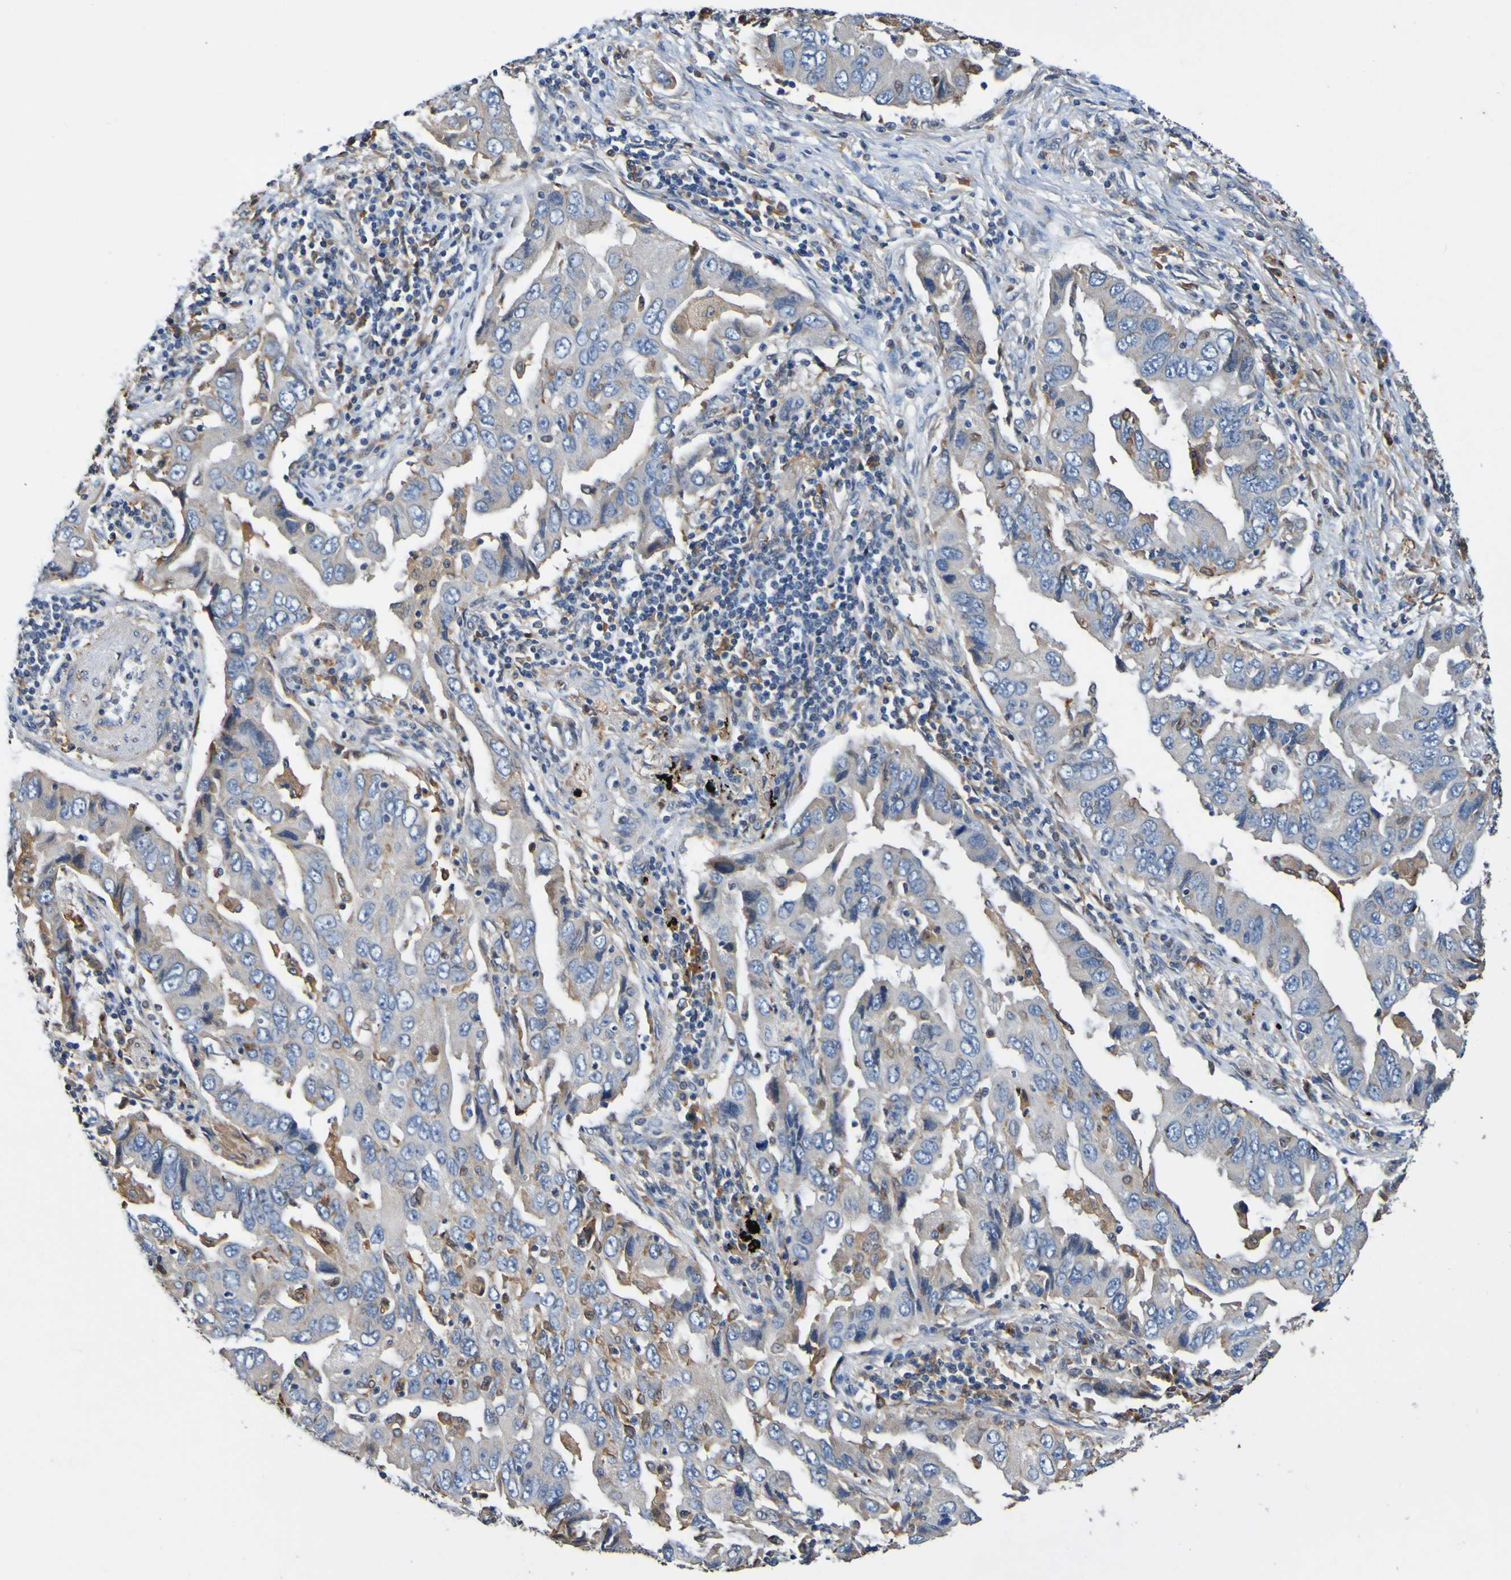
{"staining": {"intensity": "moderate", "quantity": ">75%", "location": "cytoplasmic/membranous"}, "tissue": "lung cancer", "cell_type": "Tumor cells", "image_type": "cancer", "snomed": [{"axis": "morphology", "description": "Adenocarcinoma, NOS"}, {"axis": "topography", "description": "Lung"}], "caption": "Immunohistochemistry staining of lung cancer (adenocarcinoma), which demonstrates medium levels of moderate cytoplasmic/membranous positivity in about >75% of tumor cells indicating moderate cytoplasmic/membranous protein staining. The staining was performed using DAB (3,3'-diaminobenzidine) (brown) for protein detection and nuclei were counterstained in hematoxylin (blue).", "gene": "METAP2", "patient": {"sex": "female", "age": 65}}